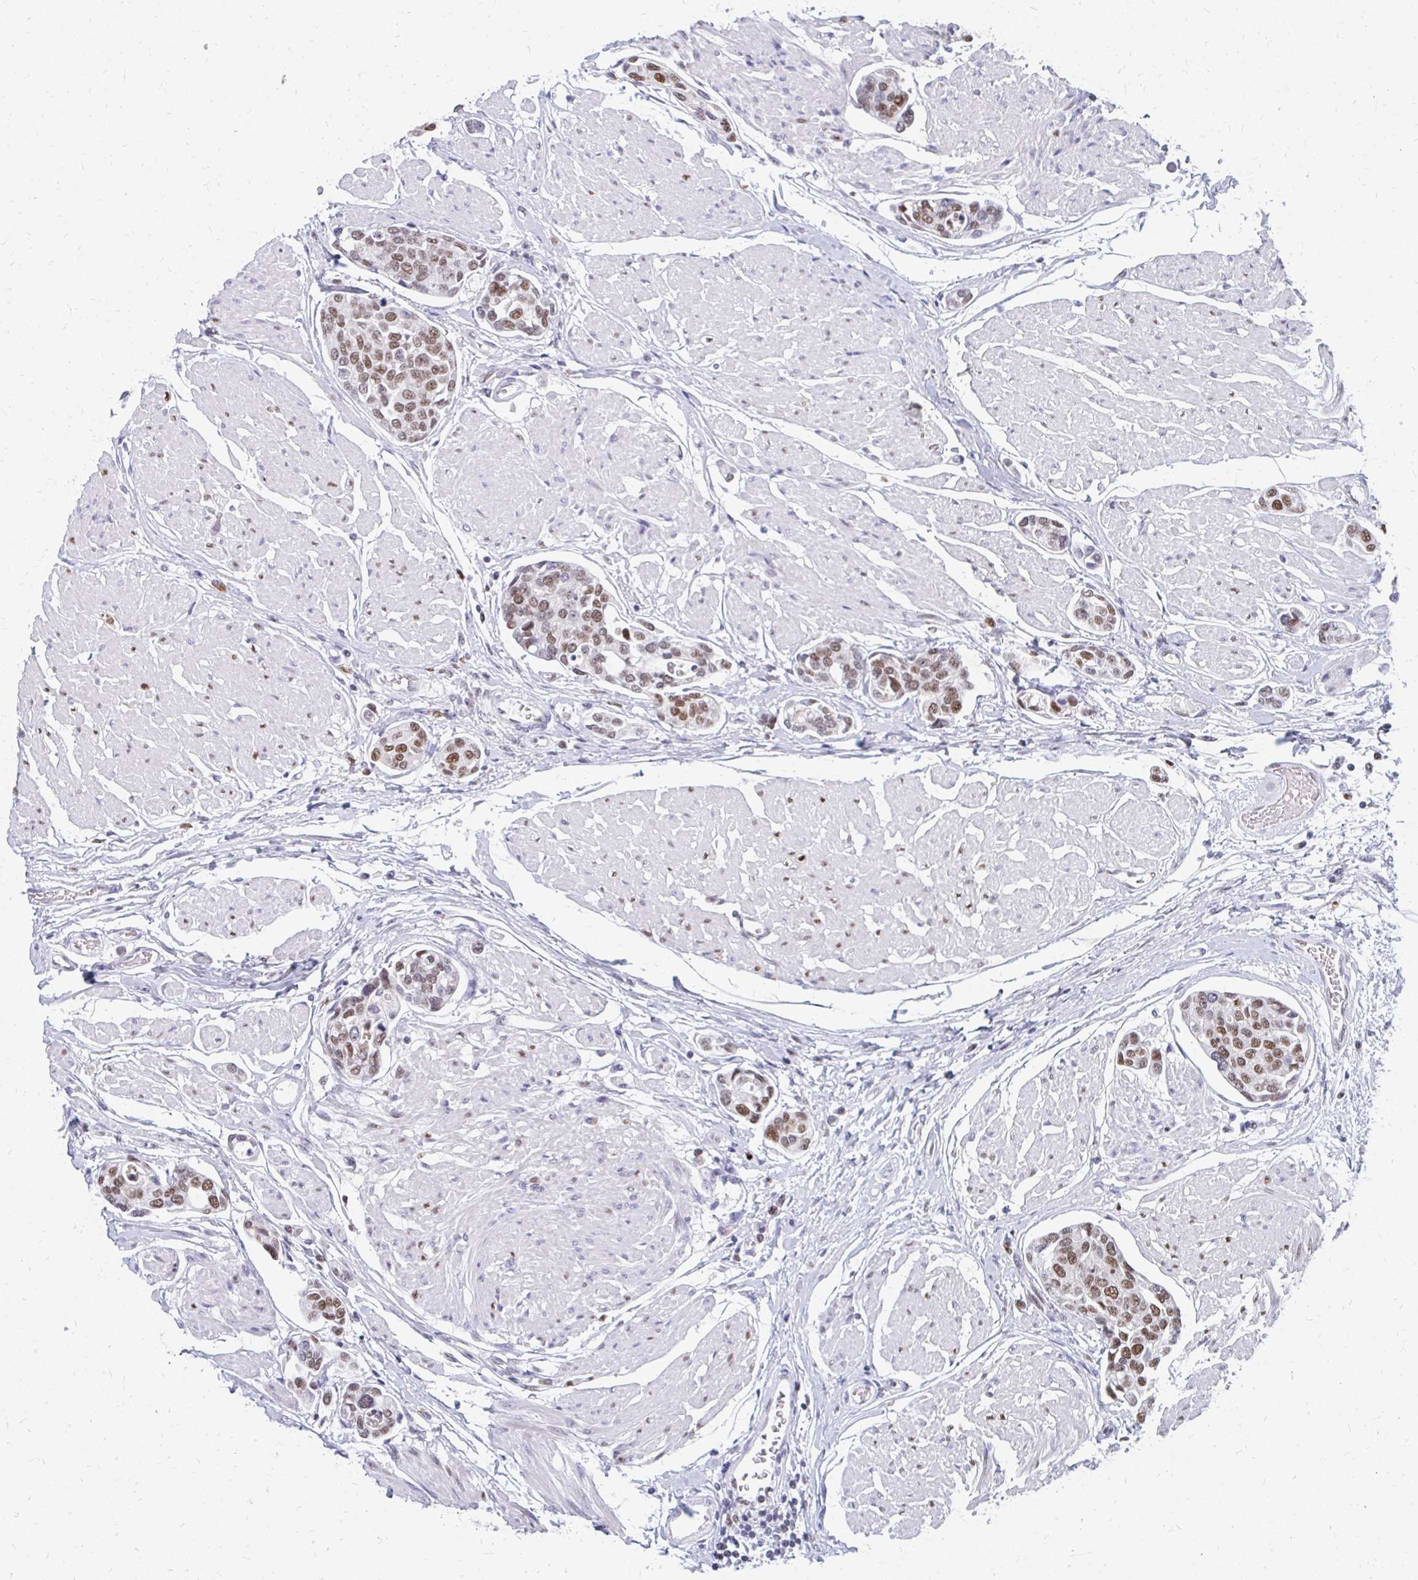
{"staining": {"intensity": "moderate", "quantity": ">75%", "location": "nuclear"}, "tissue": "urothelial cancer", "cell_type": "Tumor cells", "image_type": "cancer", "snomed": [{"axis": "morphology", "description": "Urothelial carcinoma, High grade"}, {"axis": "topography", "description": "Urinary bladder"}], "caption": "Immunohistochemical staining of human urothelial cancer shows moderate nuclear protein staining in about >75% of tumor cells.", "gene": "PLK3", "patient": {"sex": "male", "age": 78}}